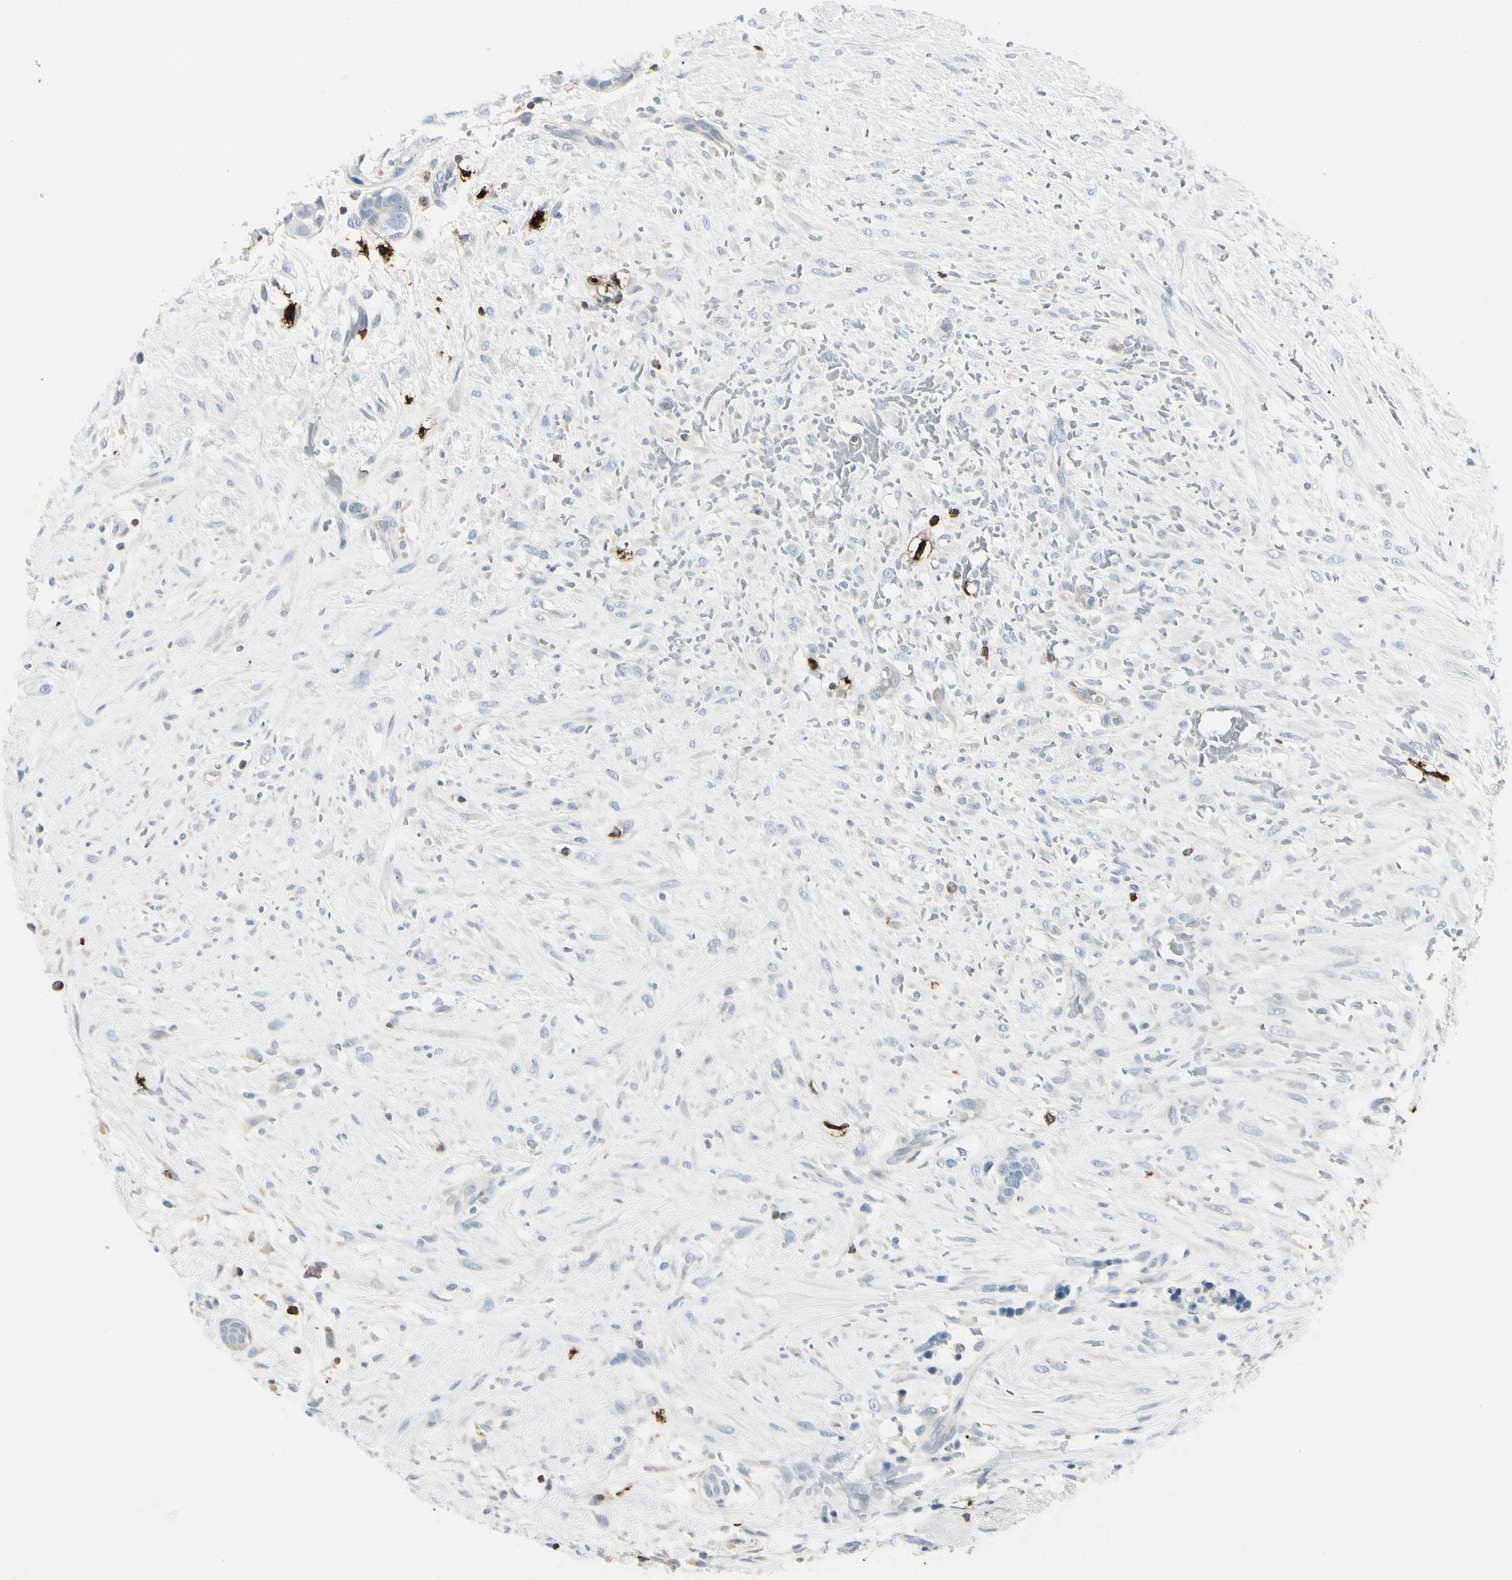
{"staining": {"intensity": "negative", "quantity": "none", "location": "none"}, "tissue": "breast cancer", "cell_type": "Tumor cells", "image_type": "cancer", "snomed": [{"axis": "morphology", "description": "Duct carcinoma"}, {"axis": "topography", "description": "Breast"}], "caption": "The IHC micrograph has no significant positivity in tumor cells of breast cancer (infiltrating ductal carcinoma) tissue.", "gene": "TRAF1", "patient": {"sex": "female", "age": 40}}